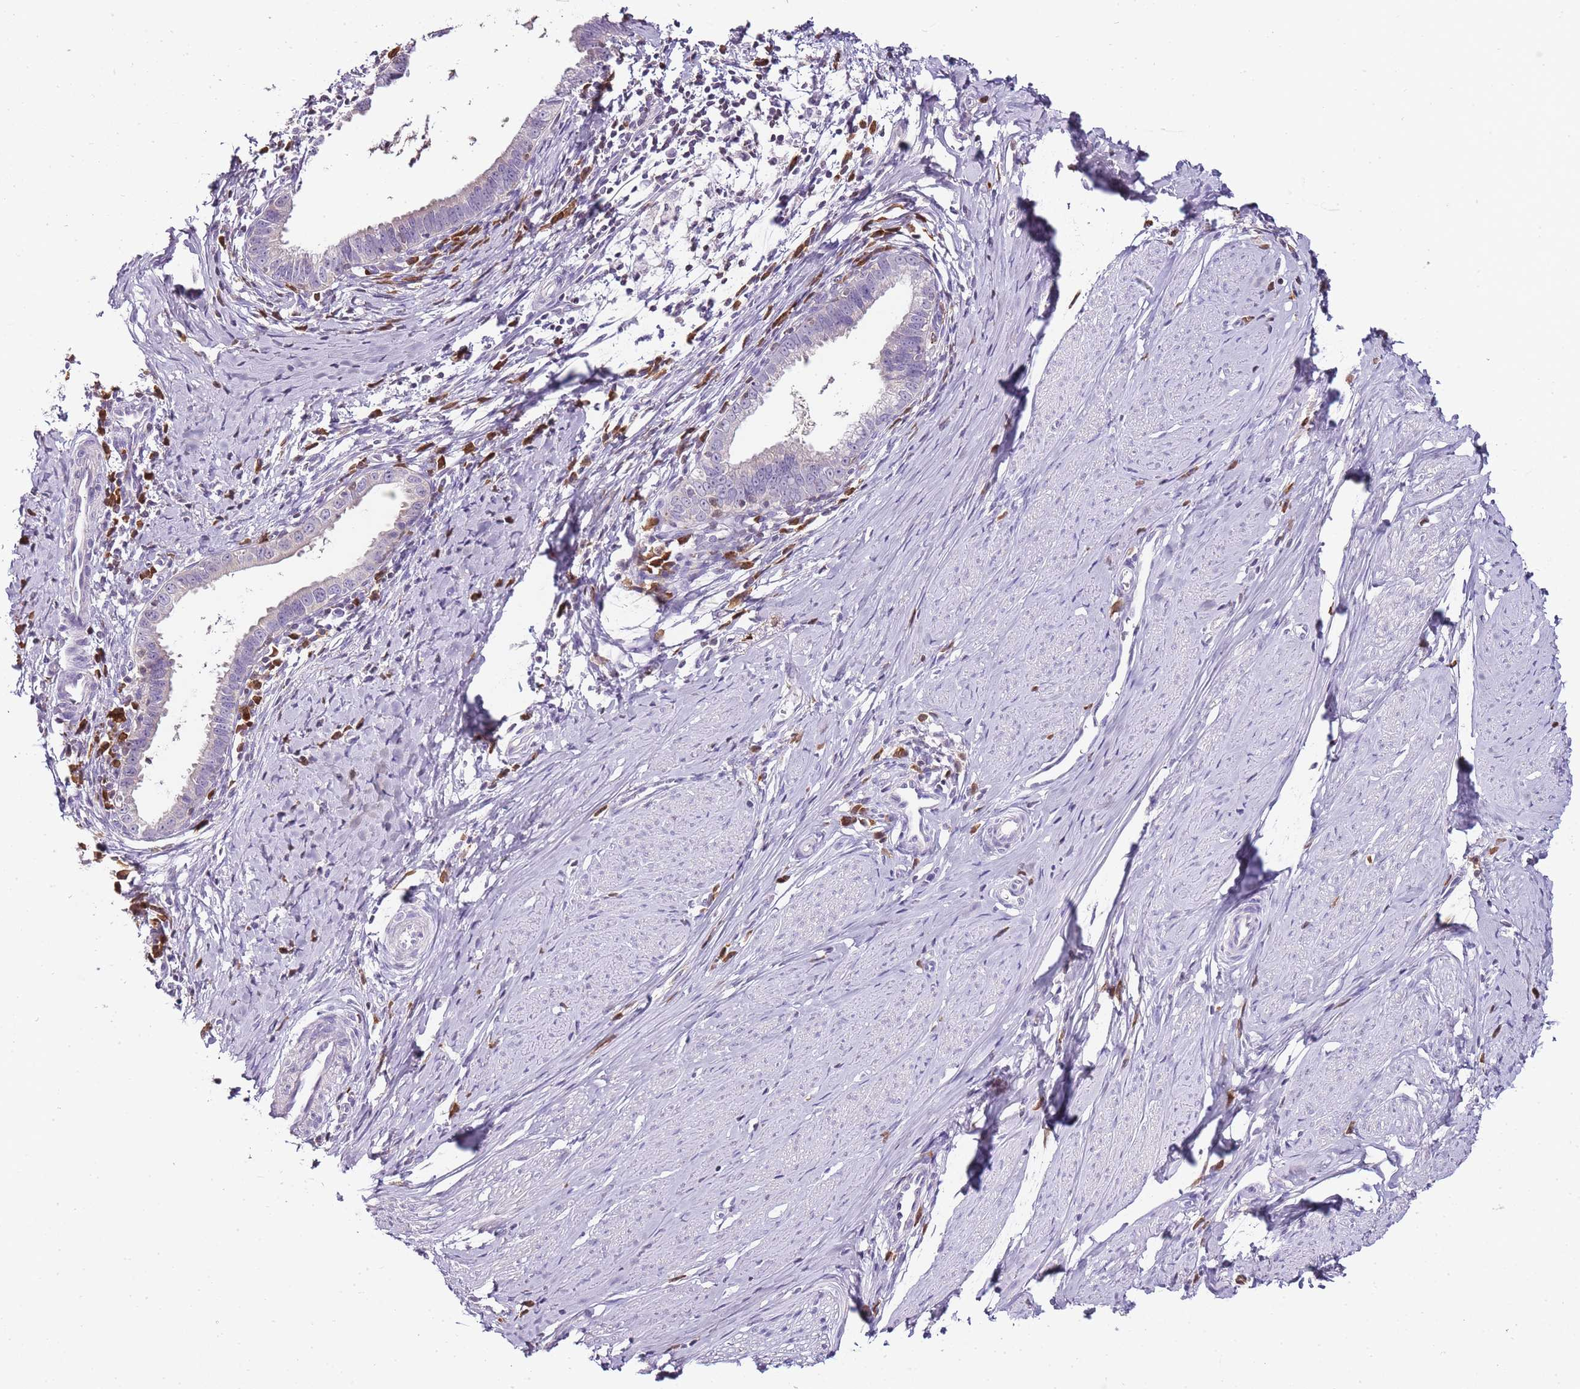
{"staining": {"intensity": "negative", "quantity": "none", "location": "none"}, "tissue": "cervical cancer", "cell_type": "Tumor cells", "image_type": "cancer", "snomed": [{"axis": "morphology", "description": "Adenocarcinoma, NOS"}, {"axis": "topography", "description": "Cervix"}], "caption": "Cervical cancer stained for a protein using immunohistochemistry shows no staining tumor cells.", "gene": "ZBP1", "patient": {"sex": "female", "age": 36}}